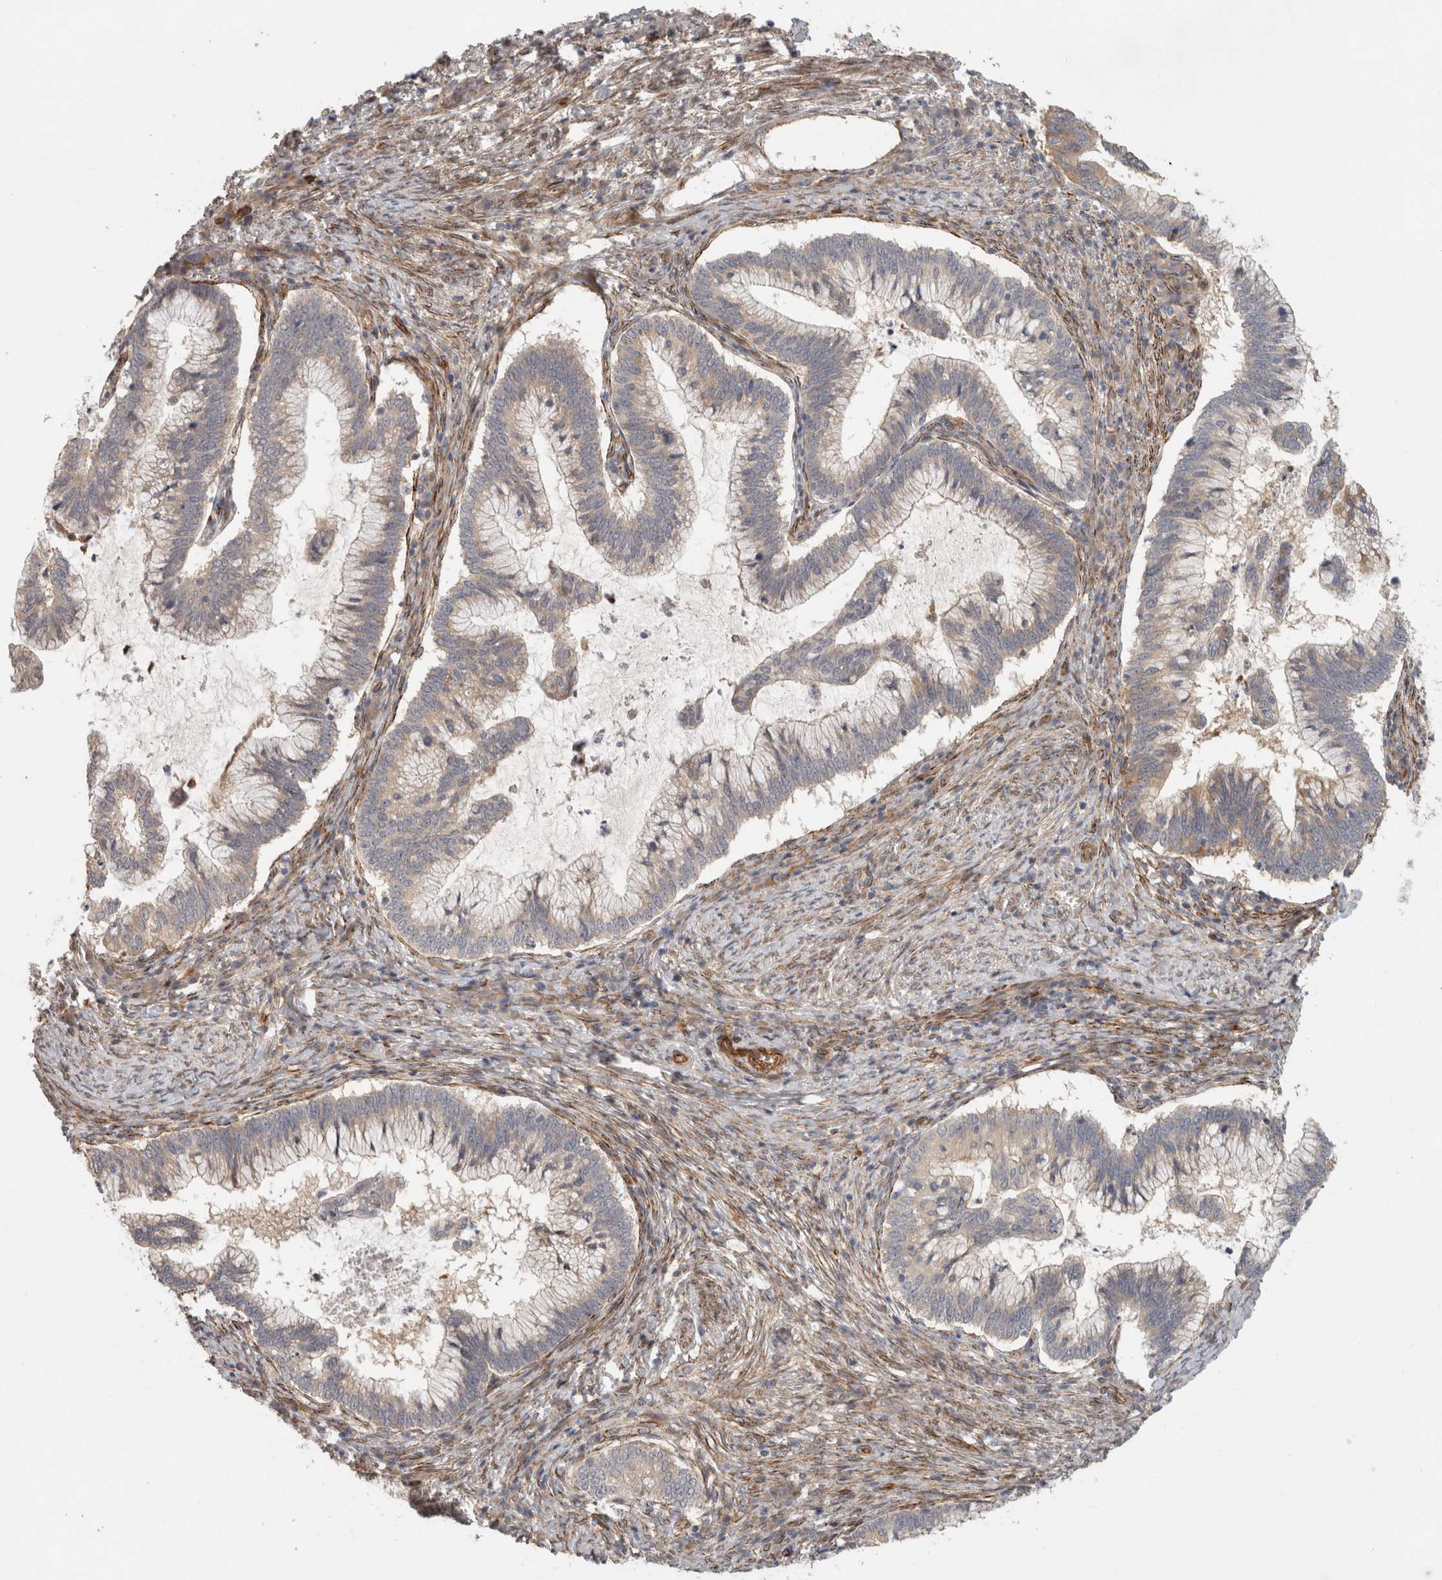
{"staining": {"intensity": "moderate", "quantity": "<25%", "location": "cytoplasmic/membranous"}, "tissue": "cervical cancer", "cell_type": "Tumor cells", "image_type": "cancer", "snomed": [{"axis": "morphology", "description": "Adenocarcinoma, NOS"}, {"axis": "topography", "description": "Cervix"}], "caption": "Human cervical cancer stained with a protein marker reveals moderate staining in tumor cells.", "gene": "SIPA1L2", "patient": {"sex": "female", "age": 36}}